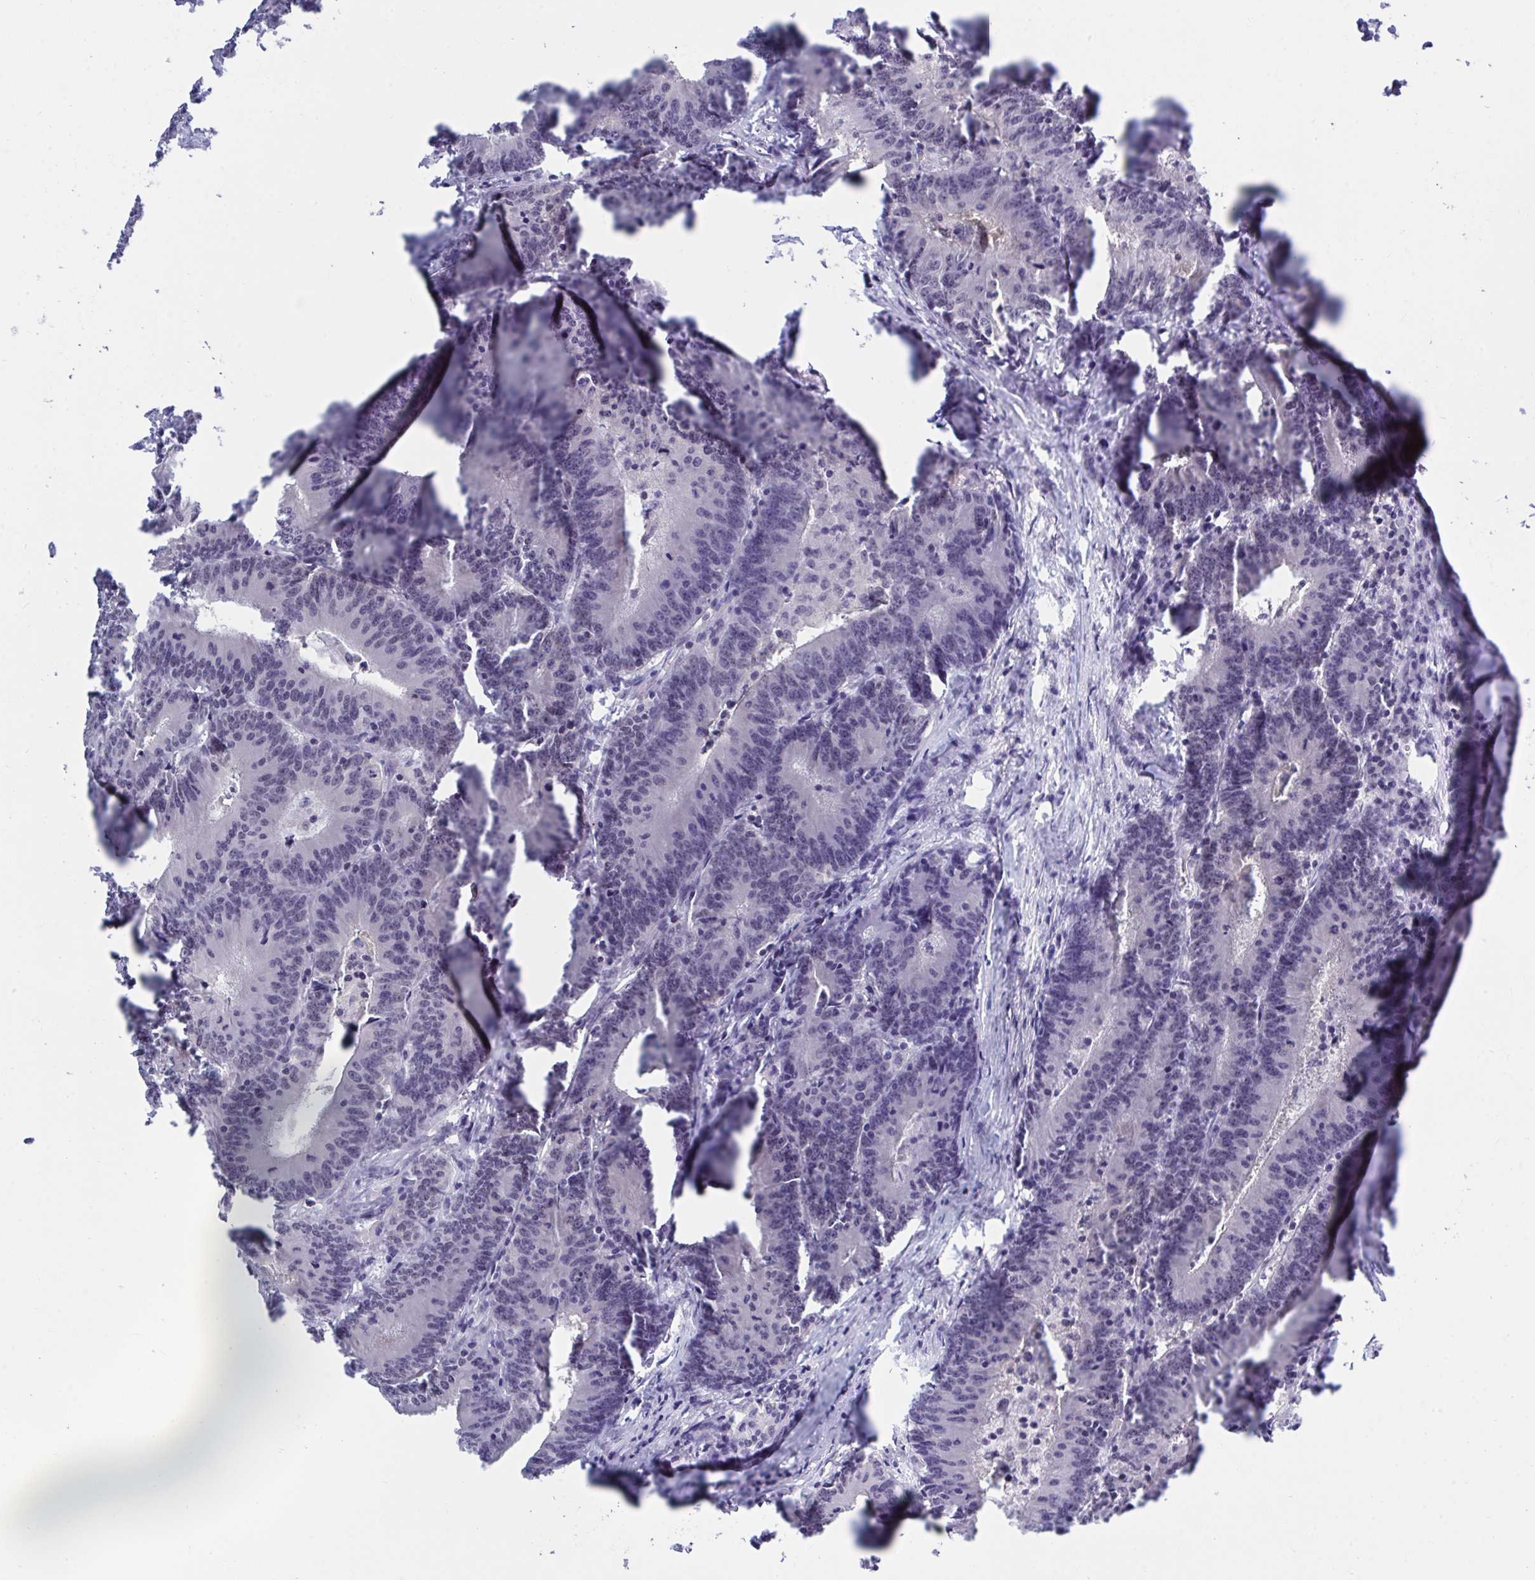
{"staining": {"intensity": "negative", "quantity": "none", "location": "none"}, "tissue": "colorectal cancer", "cell_type": "Tumor cells", "image_type": "cancer", "snomed": [{"axis": "morphology", "description": "Adenocarcinoma, NOS"}, {"axis": "topography", "description": "Colon"}], "caption": "The micrograph reveals no staining of tumor cells in colorectal adenocarcinoma.", "gene": "THOP1", "patient": {"sex": "female", "age": 78}}